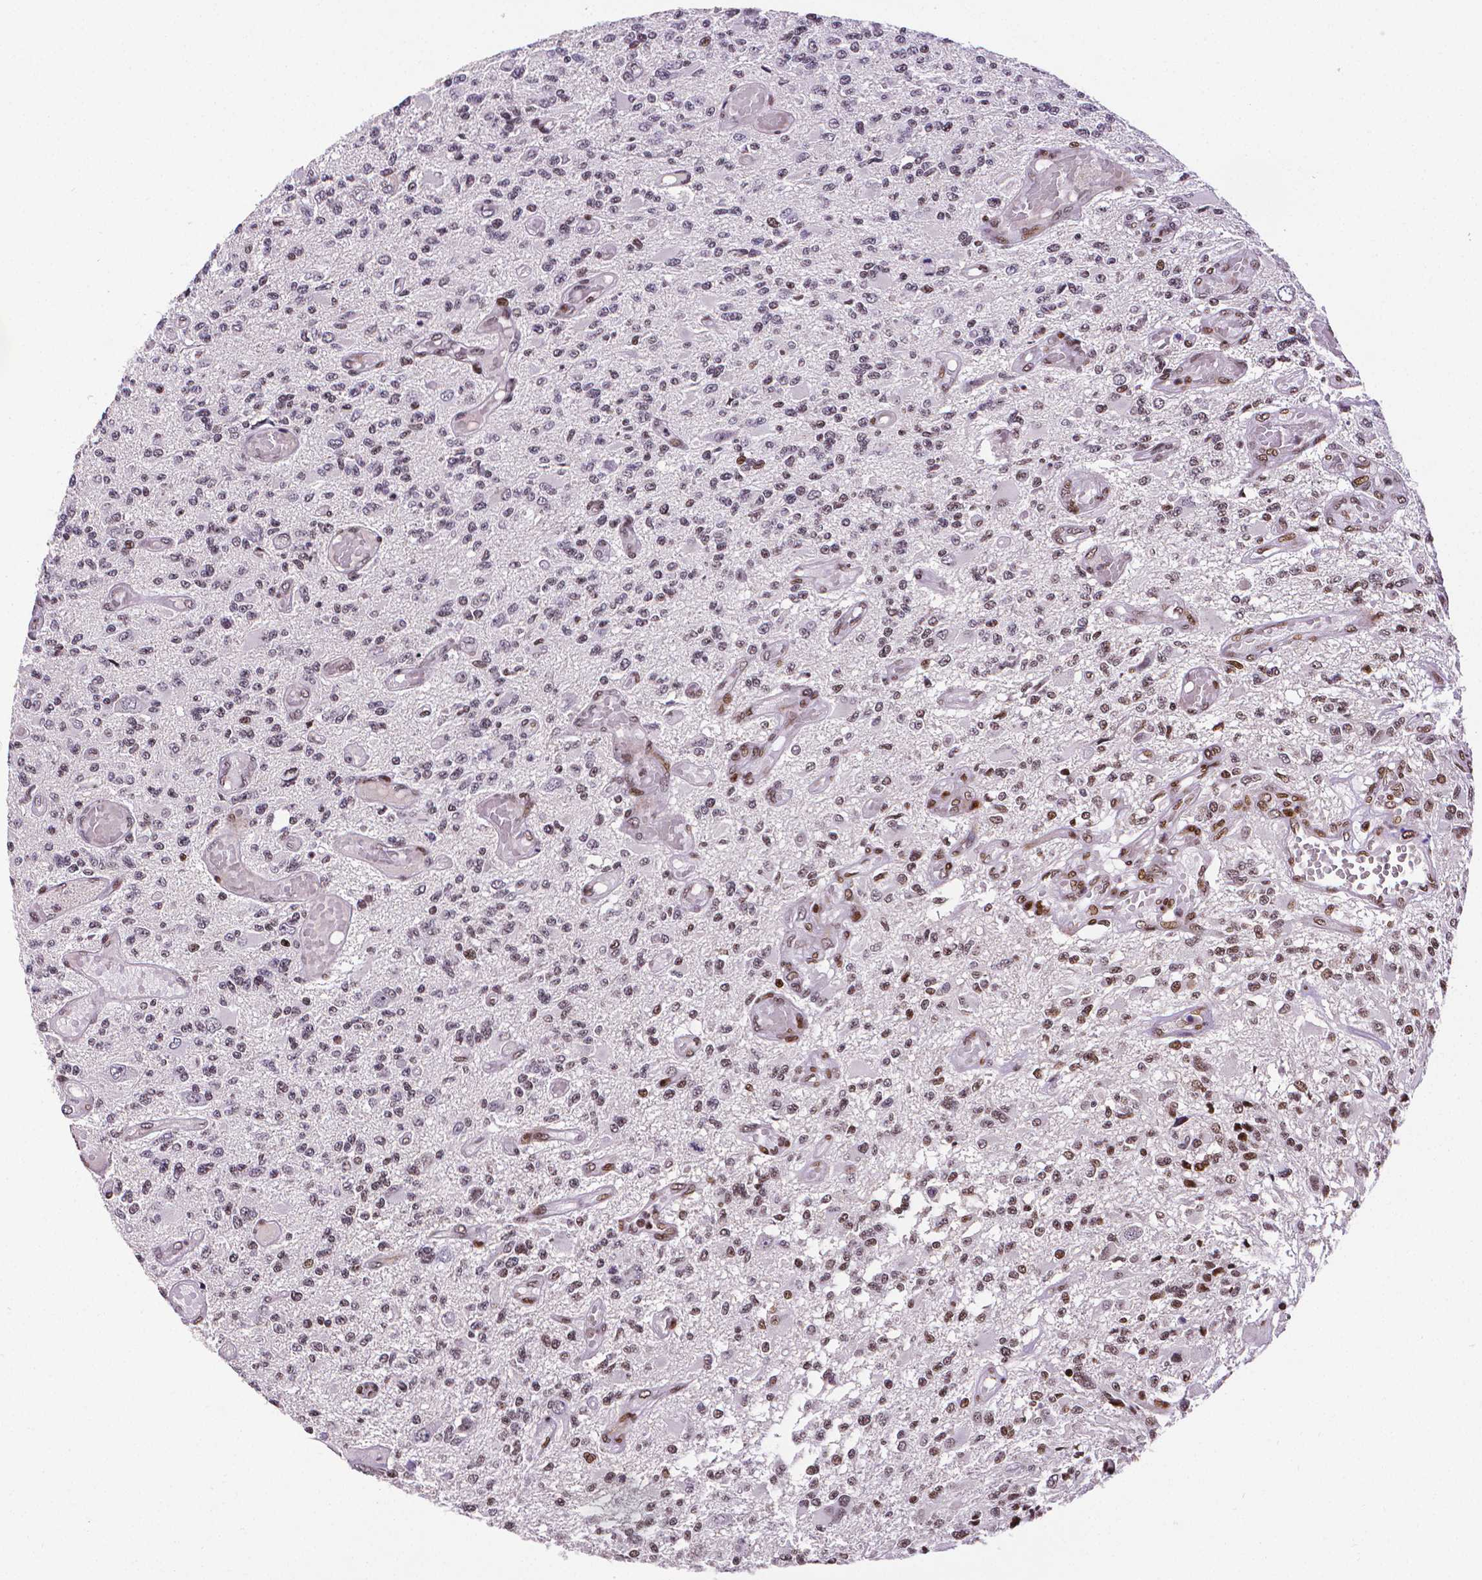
{"staining": {"intensity": "weak", "quantity": "25%-75%", "location": "nuclear"}, "tissue": "glioma", "cell_type": "Tumor cells", "image_type": "cancer", "snomed": [{"axis": "morphology", "description": "Glioma, malignant, High grade"}, {"axis": "topography", "description": "Brain"}], "caption": "Tumor cells display low levels of weak nuclear expression in about 25%-75% of cells in human malignant high-grade glioma.", "gene": "CTCF", "patient": {"sex": "female", "age": 63}}